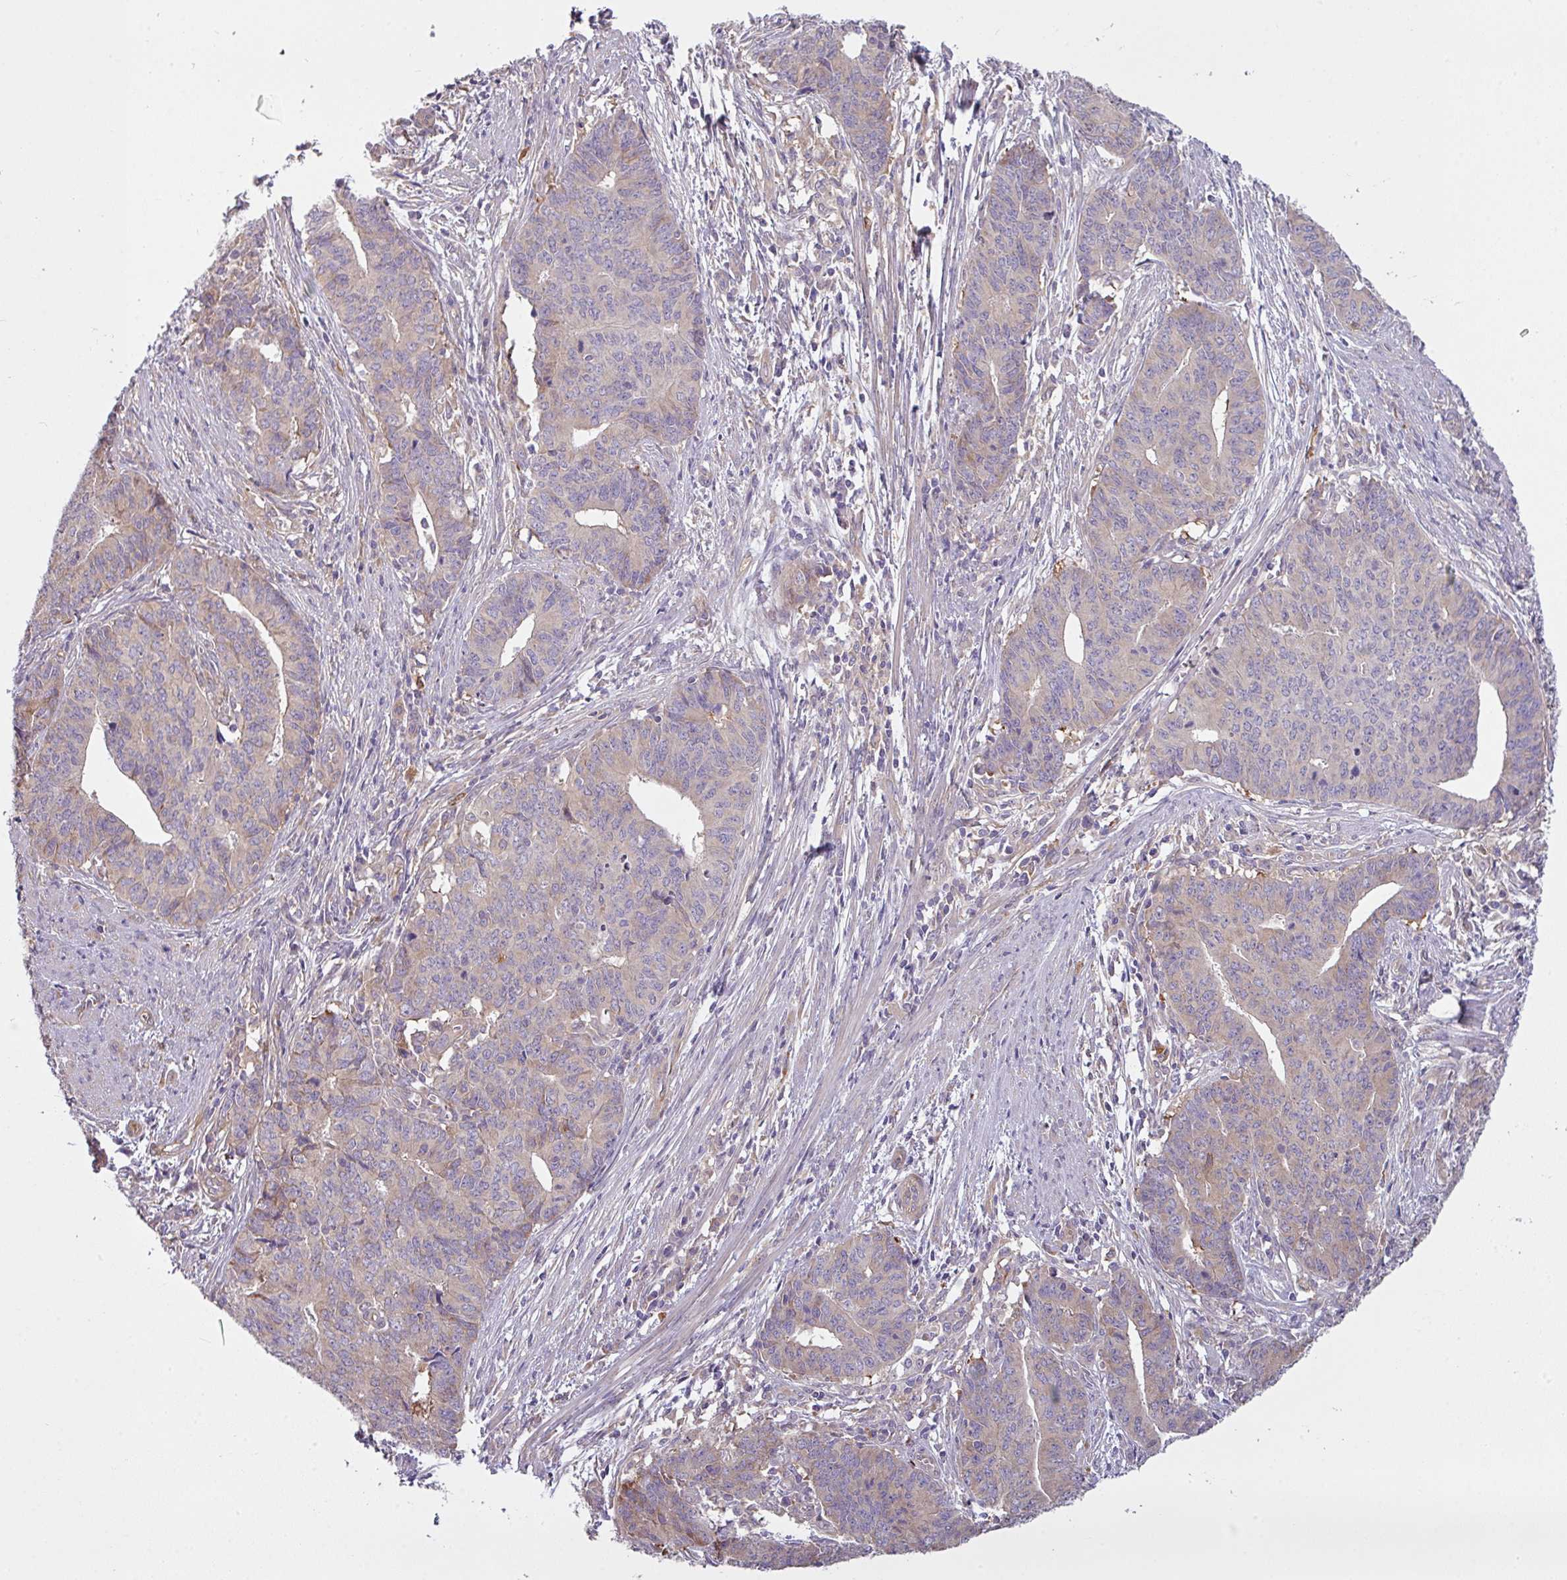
{"staining": {"intensity": "weak", "quantity": "25%-75%", "location": "cytoplasmic/membranous"}, "tissue": "endometrial cancer", "cell_type": "Tumor cells", "image_type": "cancer", "snomed": [{"axis": "morphology", "description": "Adenocarcinoma, NOS"}, {"axis": "topography", "description": "Endometrium"}], "caption": "IHC staining of endometrial cancer, which displays low levels of weak cytoplasmic/membranous expression in about 25%-75% of tumor cells indicating weak cytoplasmic/membranous protein positivity. The staining was performed using DAB (3,3'-diaminobenzidine) (brown) for protein detection and nuclei were counterstained in hematoxylin (blue).", "gene": "CAMK2B", "patient": {"sex": "female", "age": 59}}